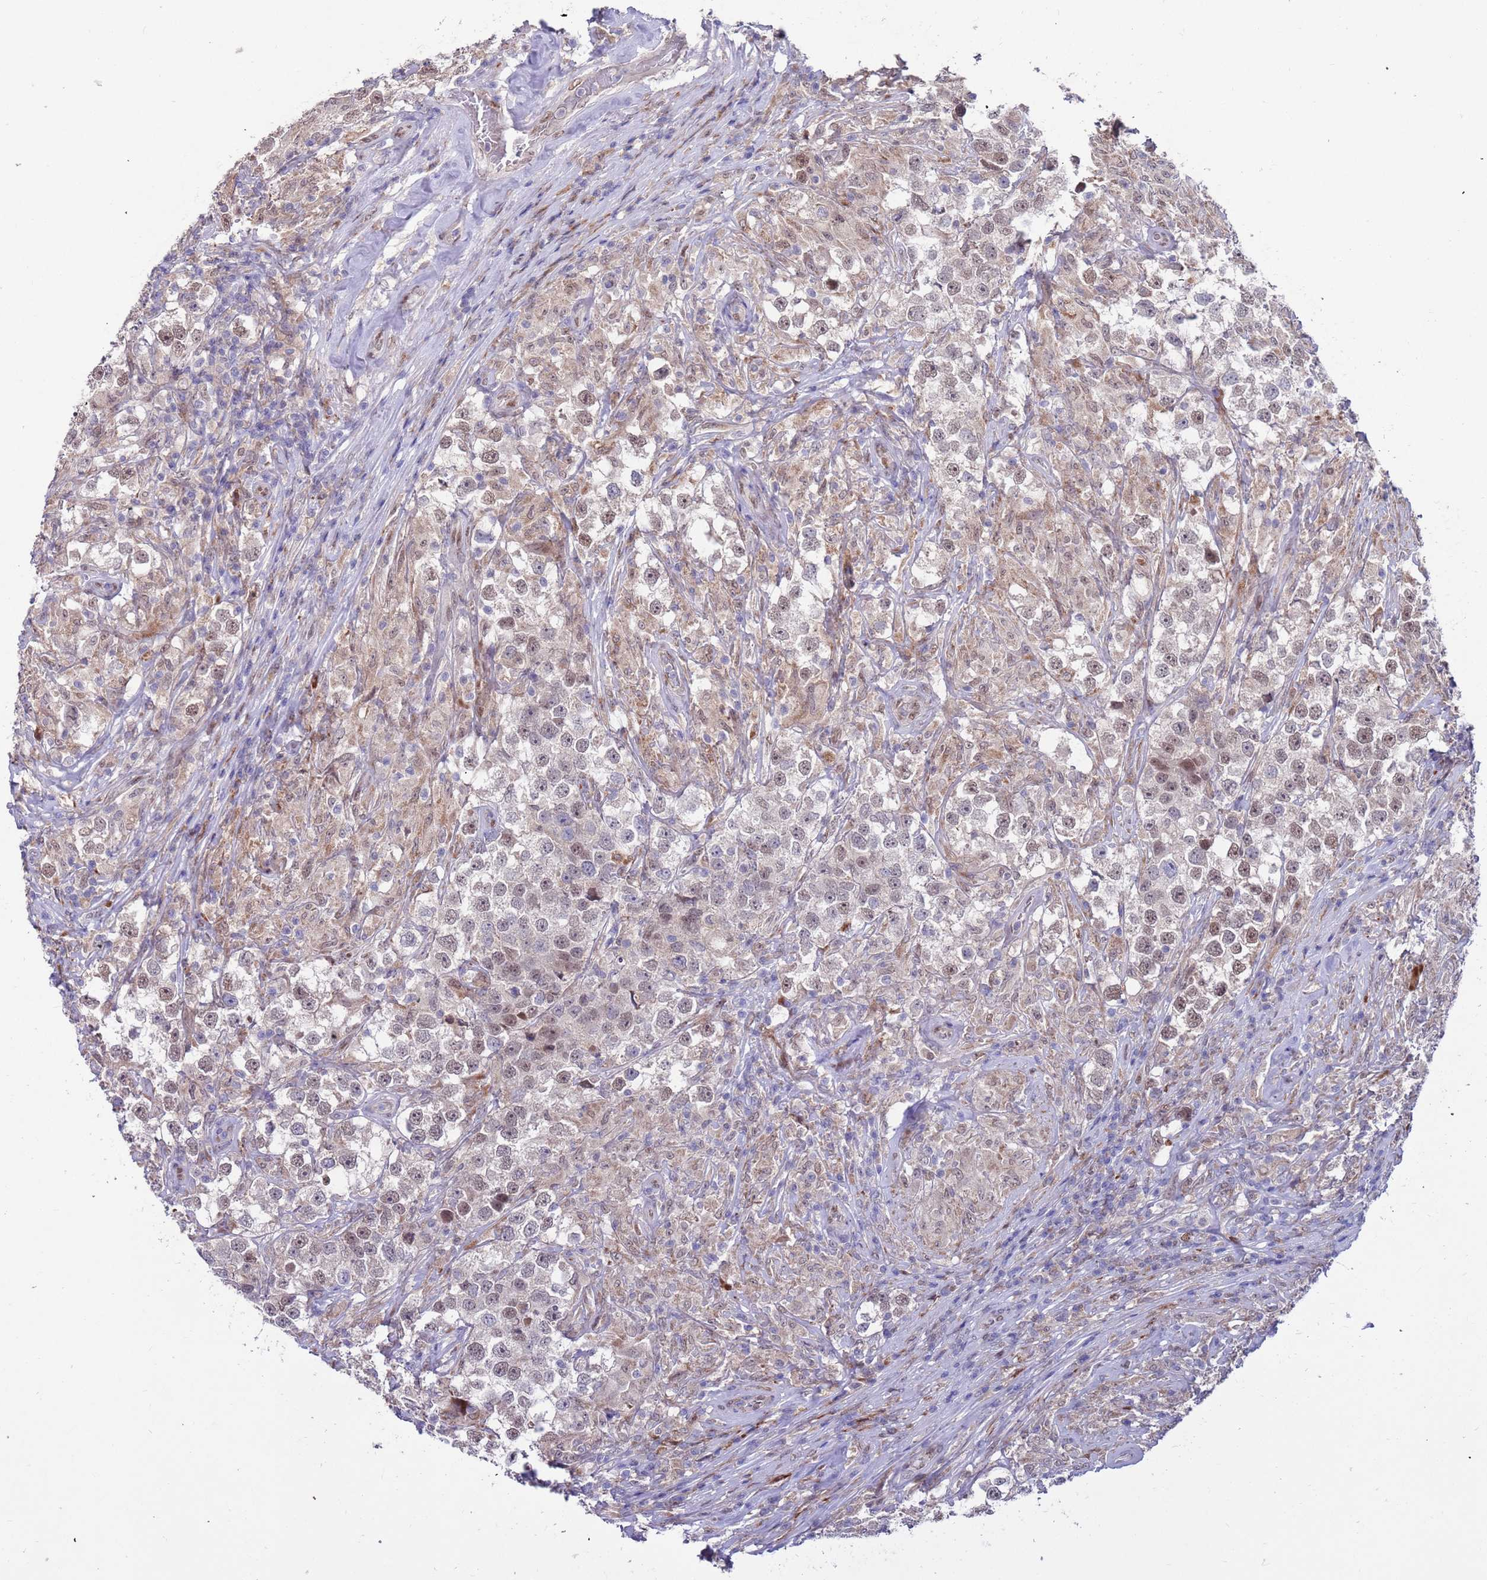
{"staining": {"intensity": "weak", "quantity": "25%-75%", "location": "nuclear"}, "tissue": "testis cancer", "cell_type": "Tumor cells", "image_type": "cancer", "snomed": [{"axis": "morphology", "description": "Seminoma, NOS"}, {"axis": "topography", "description": "Testis"}], "caption": "Tumor cells reveal low levels of weak nuclear expression in about 25%-75% of cells in testis seminoma.", "gene": "FBXO27", "patient": {"sex": "male", "age": 46}}